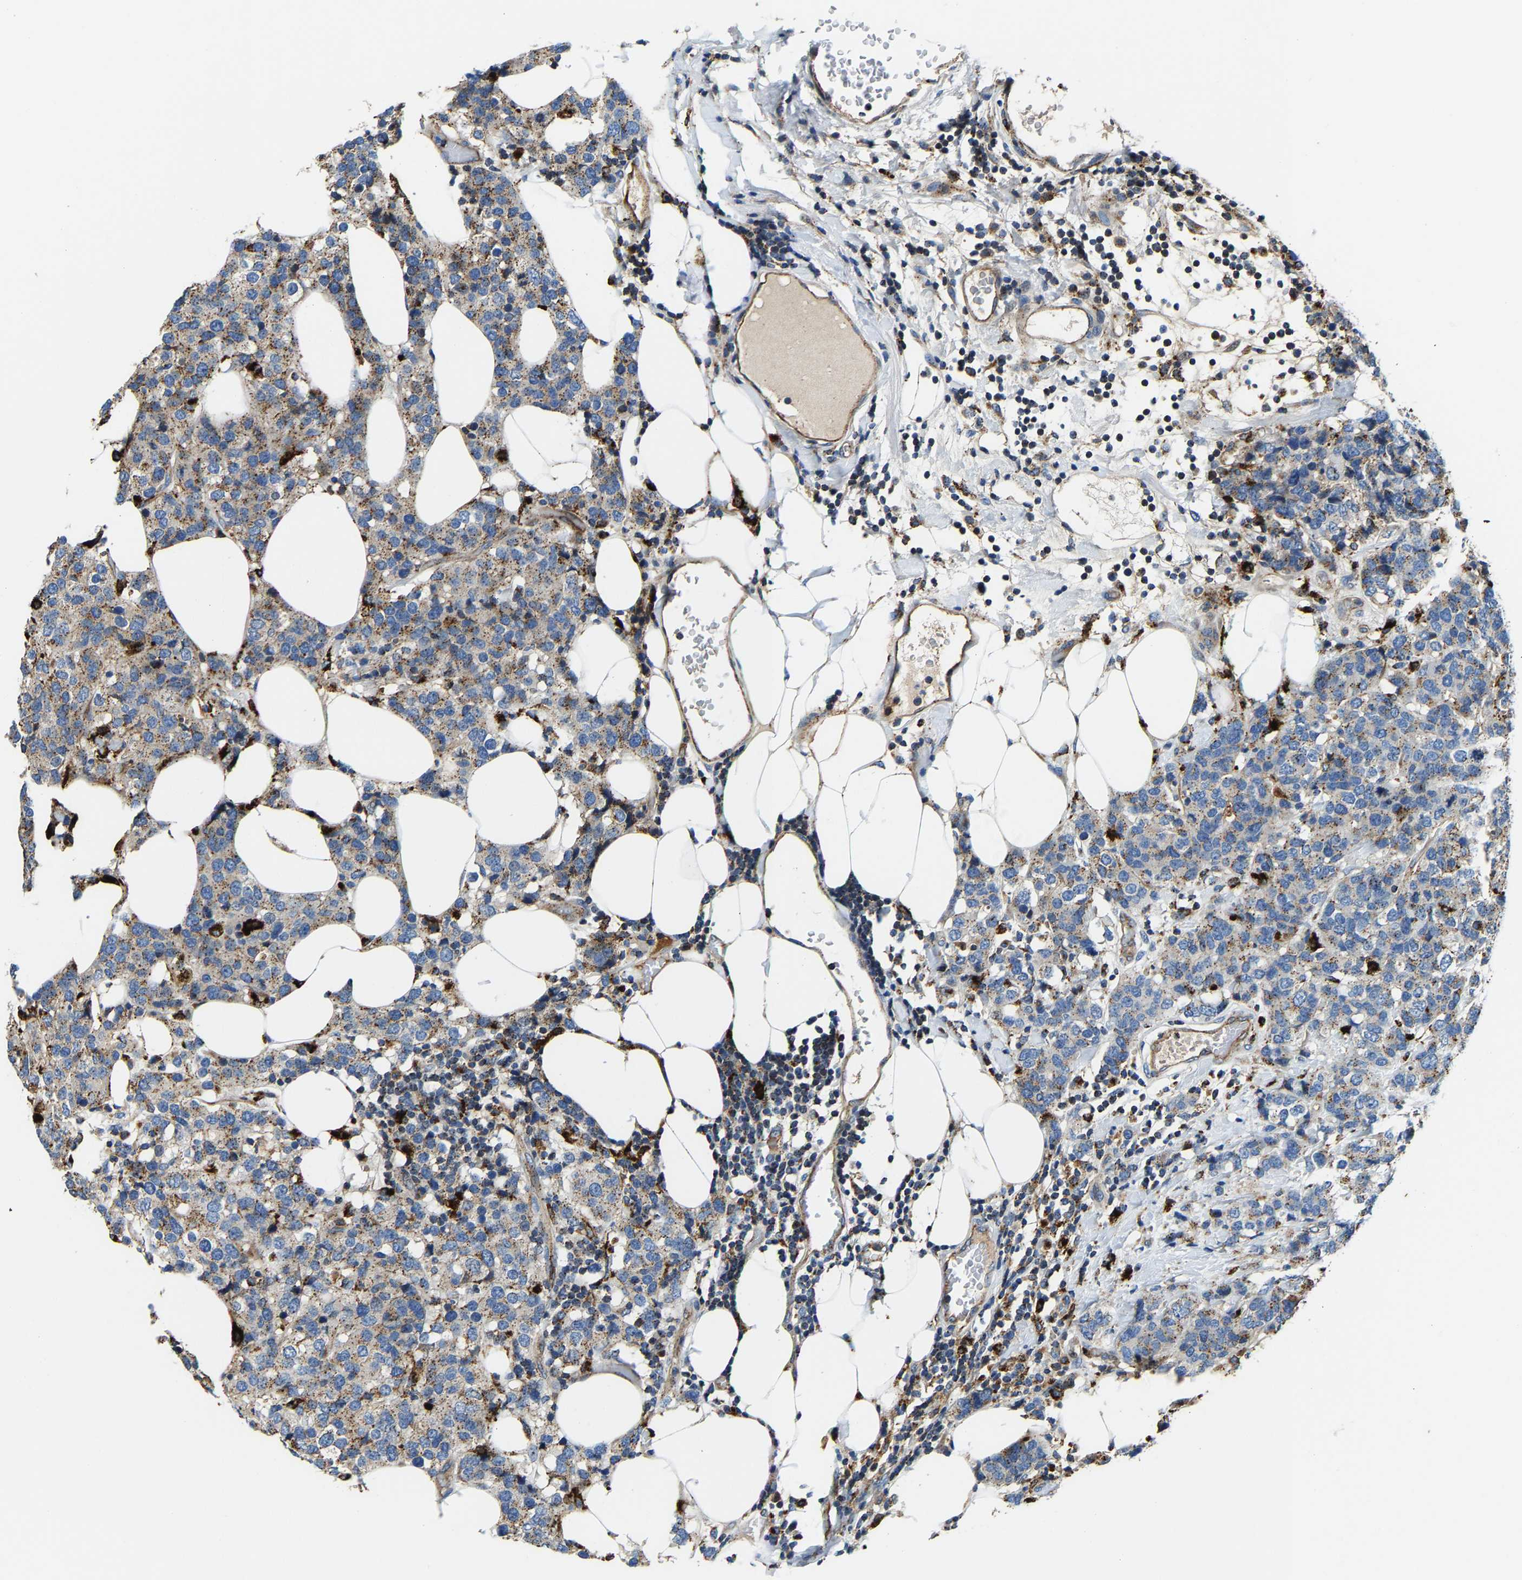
{"staining": {"intensity": "moderate", "quantity": ">75%", "location": "cytoplasmic/membranous"}, "tissue": "breast cancer", "cell_type": "Tumor cells", "image_type": "cancer", "snomed": [{"axis": "morphology", "description": "Lobular carcinoma"}, {"axis": "topography", "description": "Breast"}], "caption": "Immunohistochemistry image of neoplastic tissue: human breast lobular carcinoma stained using IHC exhibits medium levels of moderate protein expression localized specifically in the cytoplasmic/membranous of tumor cells, appearing as a cytoplasmic/membranous brown color.", "gene": "DPP7", "patient": {"sex": "female", "age": 59}}